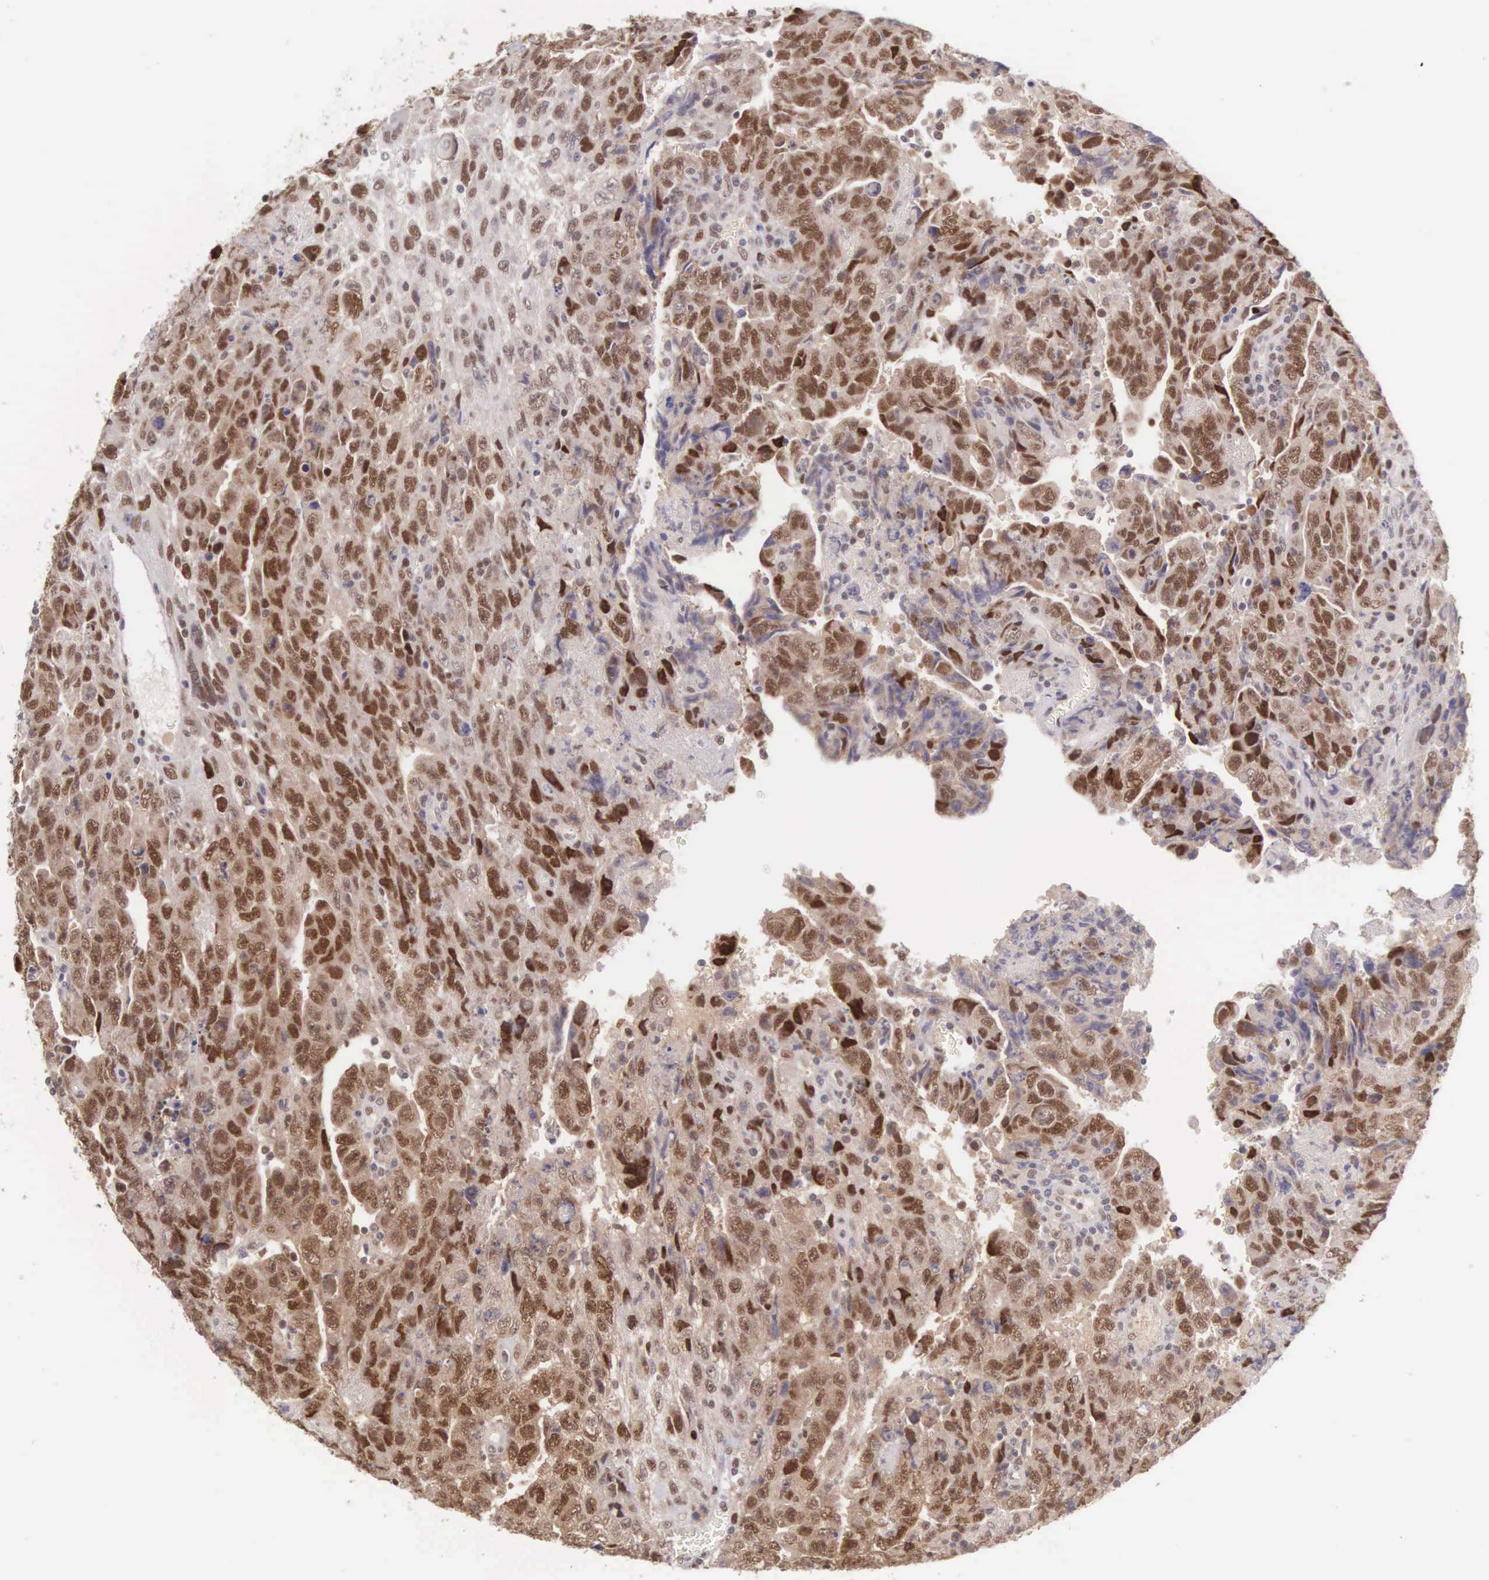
{"staining": {"intensity": "moderate", "quantity": ">75%", "location": "cytoplasmic/membranous,nuclear"}, "tissue": "testis cancer", "cell_type": "Tumor cells", "image_type": "cancer", "snomed": [{"axis": "morphology", "description": "Carcinoma, Embryonal, NOS"}, {"axis": "topography", "description": "Testis"}], "caption": "Immunohistochemical staining of testis cancer shows medium levels of moderate cytoplasmic/membranous and nuclear staining in about >75% of tumor cells. The staining was performed using DAB, with brown indicating positive protein expression. Nuclei are stained blue with hematoxylin.", "gene": "CCDC117", "patient": {"sex": "male", "age": 28}}